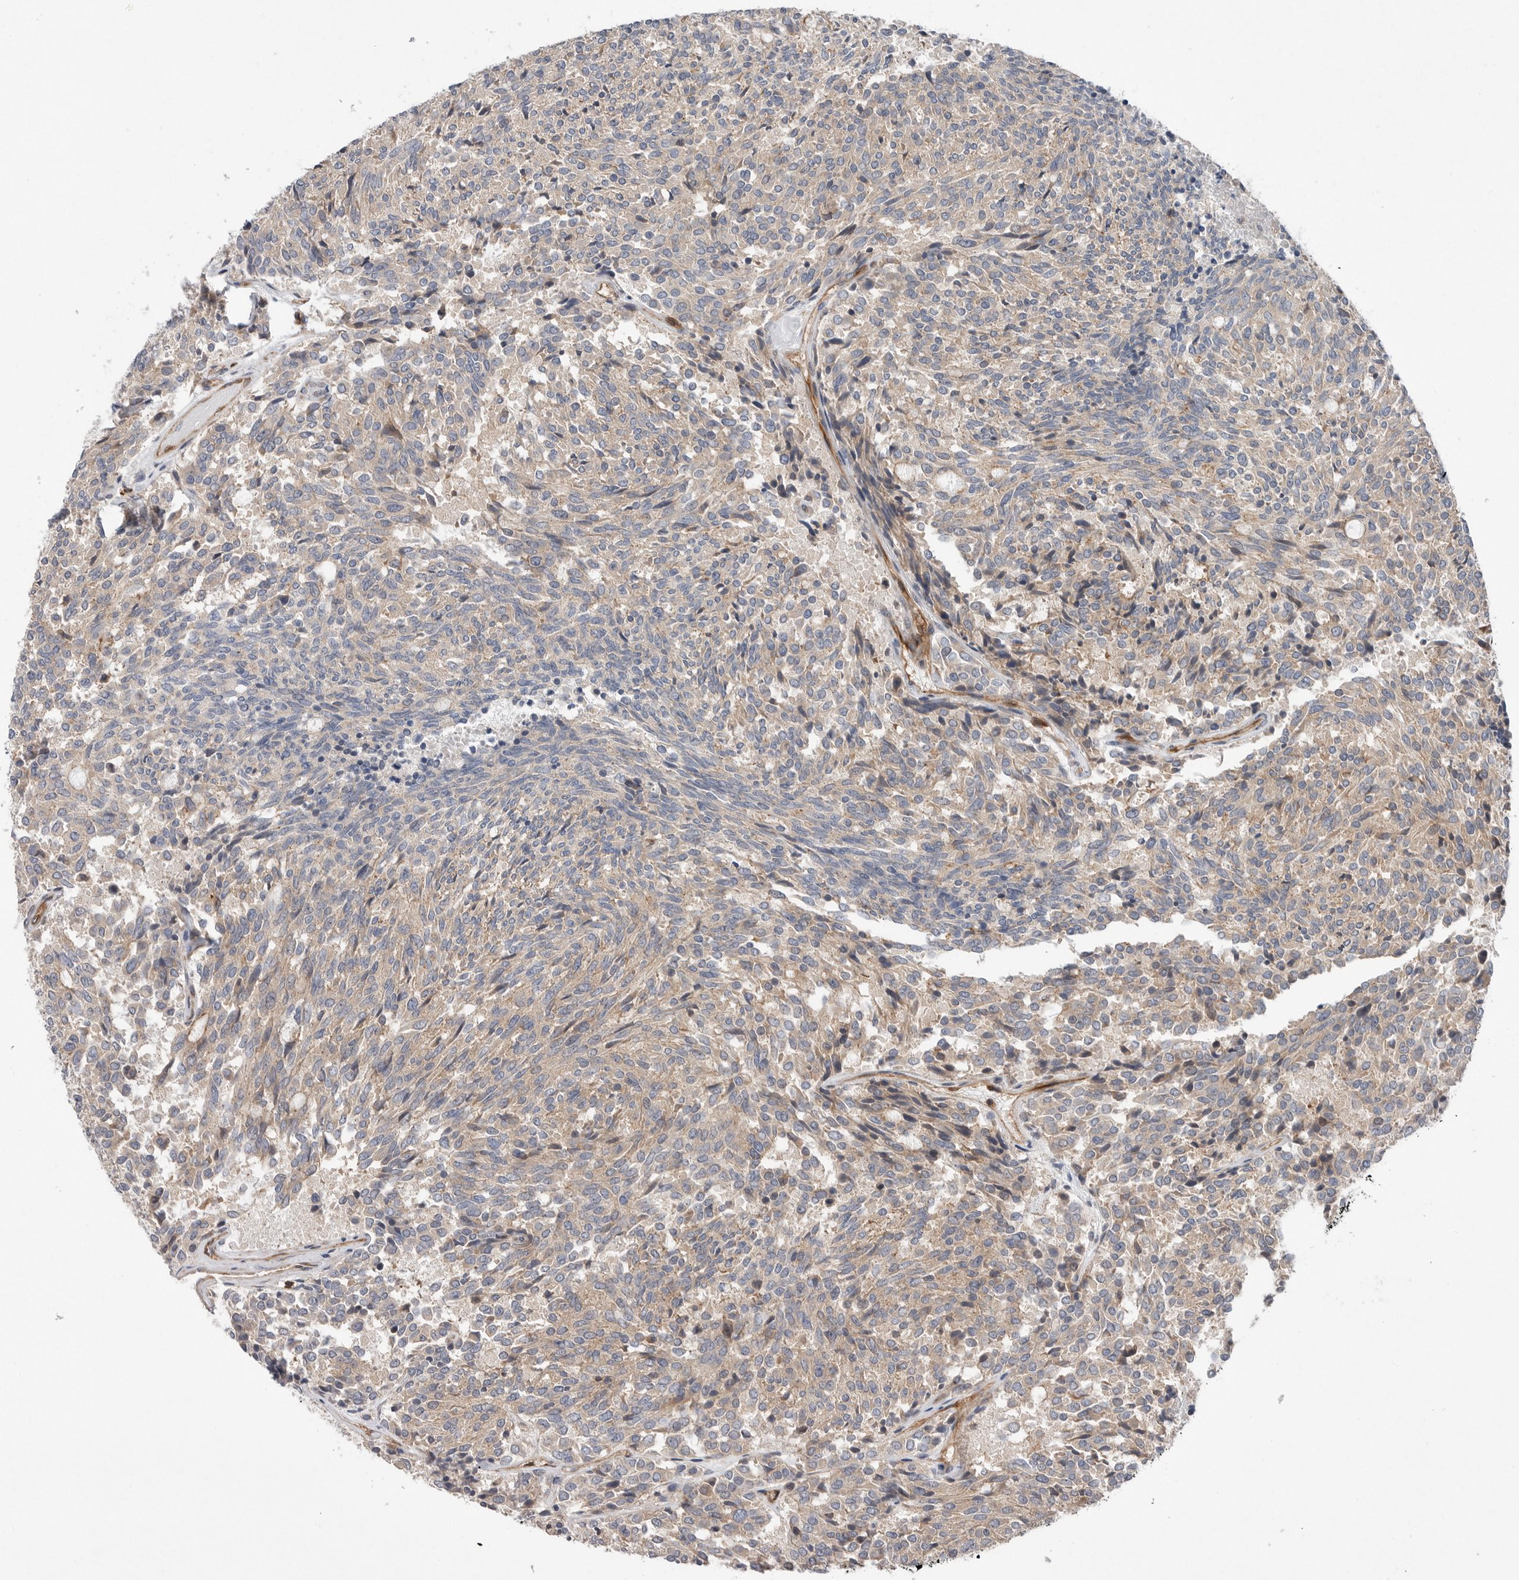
{"staining": {"intensity": "weak", "quantity": ">75%", "location": "cytoplasmic/membranous"}, "tissue": "carcinoid", "cell_type": "Tumor cells", "image_type": "cancer", "snomed": [{"axis": "morphology", "description": "Carcinoid, malignant, NOS"}, {"axis": "topography", "description": "Pancreas"}], "caption": "DAB immunohistochemical staining of carcinoid reveals weak cytoplasmic/membranous protein staining in approximately >75% of tumor cells.", "gene": "PRKCH", "patient": {"sex": "female", "age": 54}}